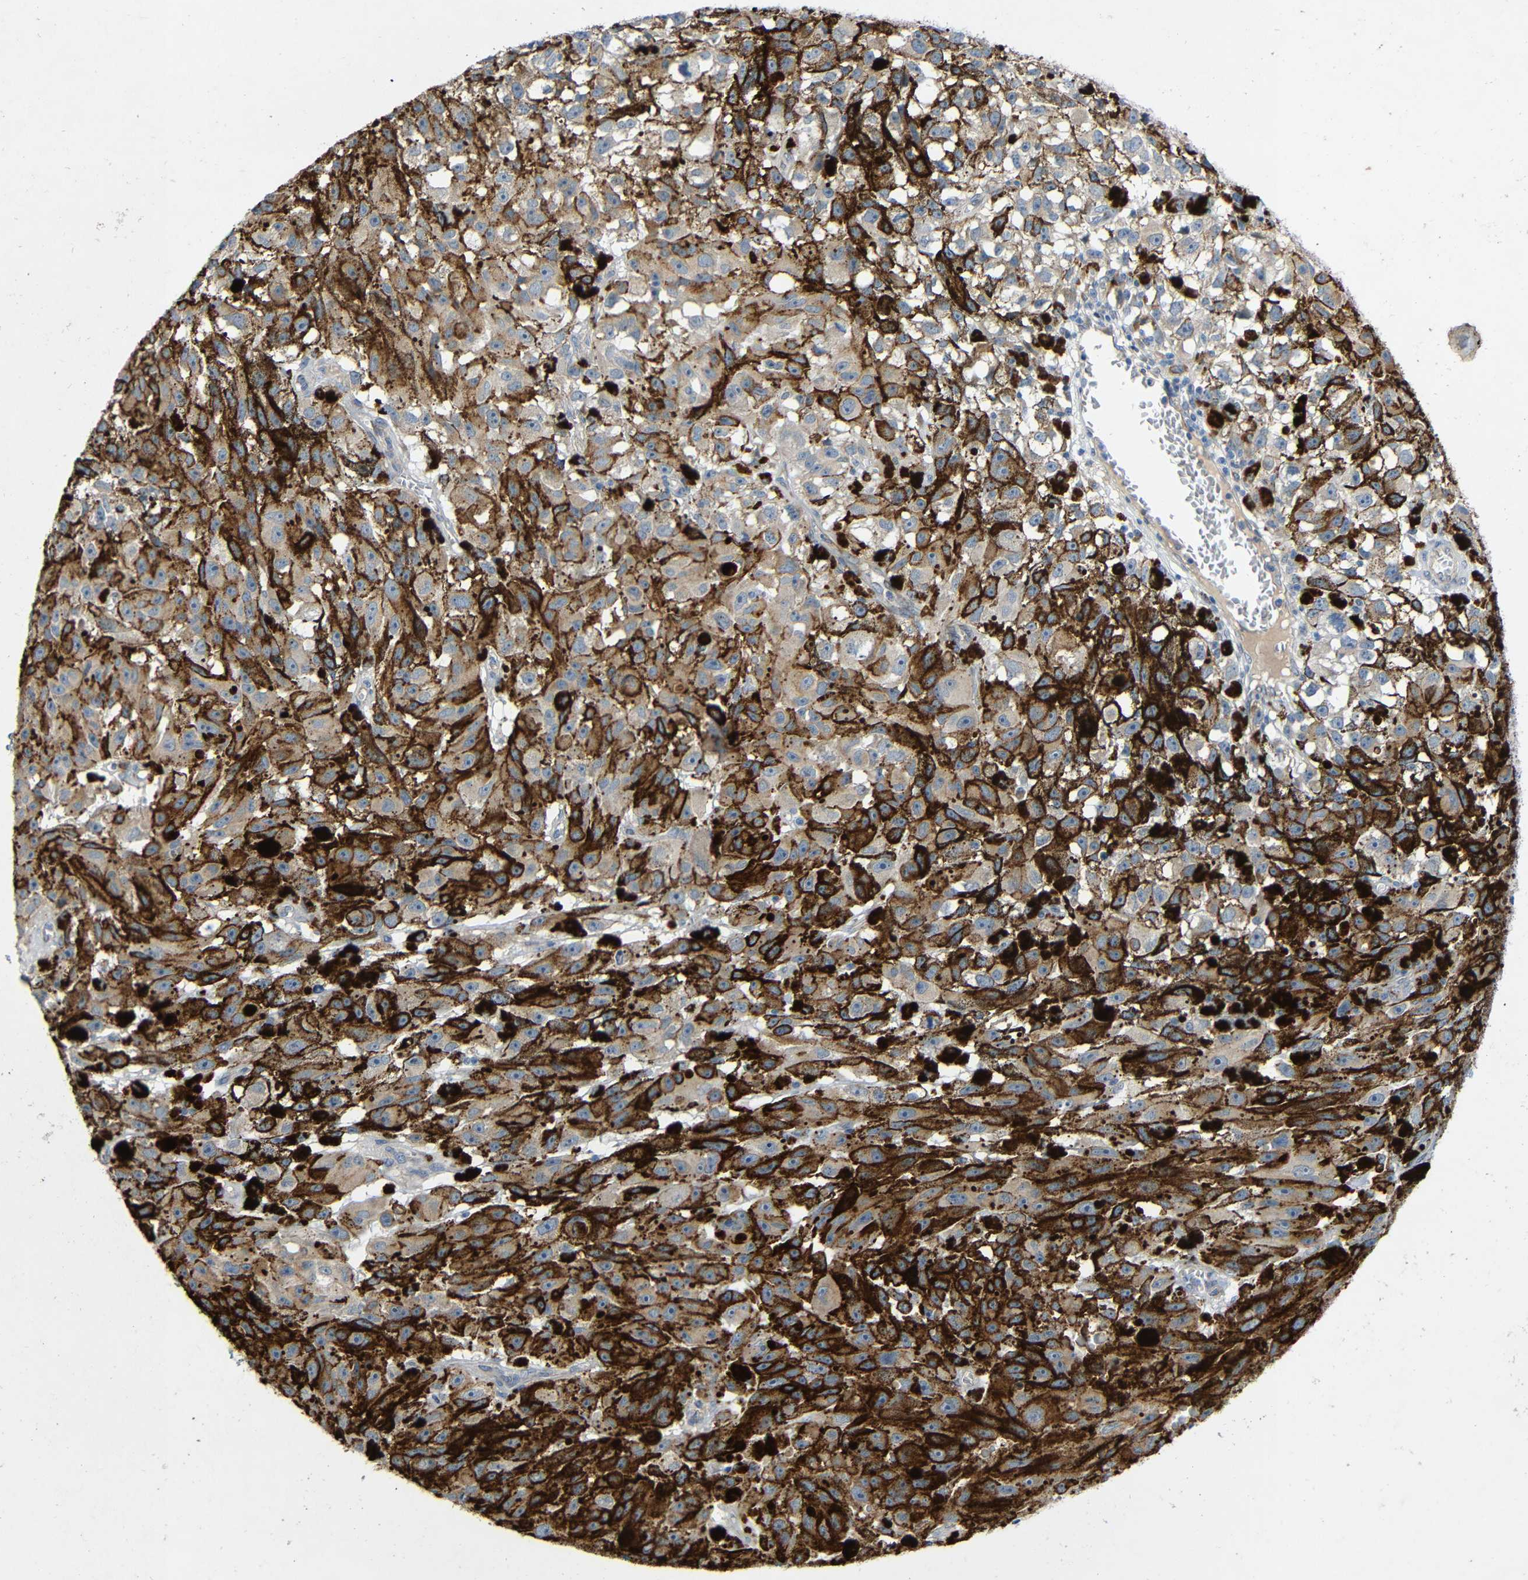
{"staining": {"intensity": "moderate", "quantity": ">75%", "location": "cytoplasmic/membranous"}, "tissue": "melanoma", "cell_type": "Tumor cells", "image_type": "cancer", "snomed": [{"axis": "morphology", "description": "Malignant melanoma, NOS"}, {"axis": "topography", "description": "Skin"}], "caption": "Malignant melanoma stained with a protein marker reveals moderate staining in tumor cells.", "gene": "TMEM25", "patient": {"sex": "female", "age": 104}}